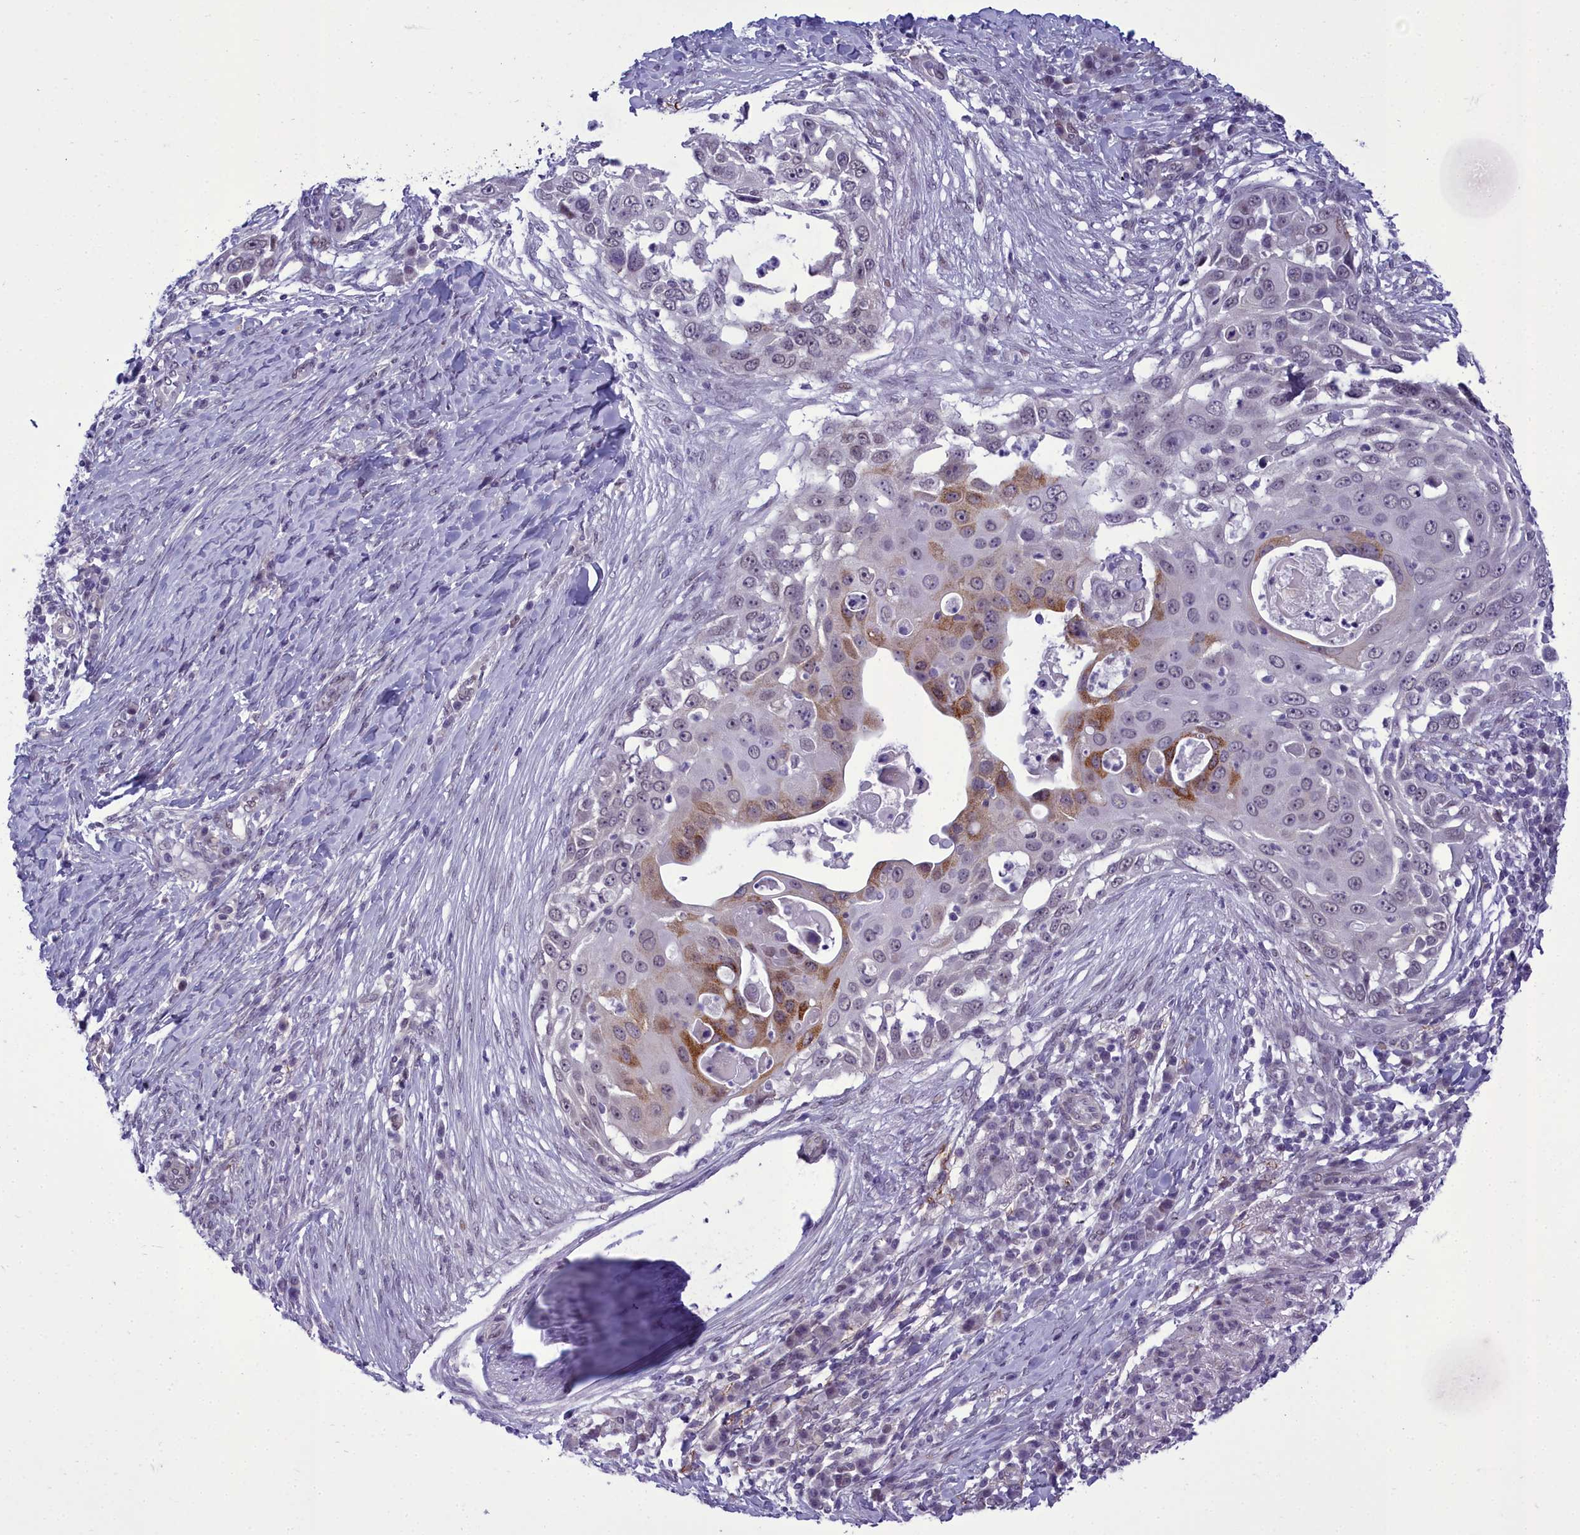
{"staining": {"intensity": "moderate", "quantity": "<25%", "location": "cytoplasmic/membranous,nuclear"}, "tissue": "skin cancer", "cell_type": "Tumor cells", "image_type": "cancer", "snomed": [{"axis": "morphology", "description": "Squamous cell carcinoma, NOS"}, {"axis": "topography", "description": "Skin"}], "caption": "Moderate cytoplasmic/membranous and nuclear positivity is seen in approximately <25% of tumor cells in squamous cell carcinoma (skin).", "gene": "CEACAM19", "patient": {"sex": "female", "age": 44}}